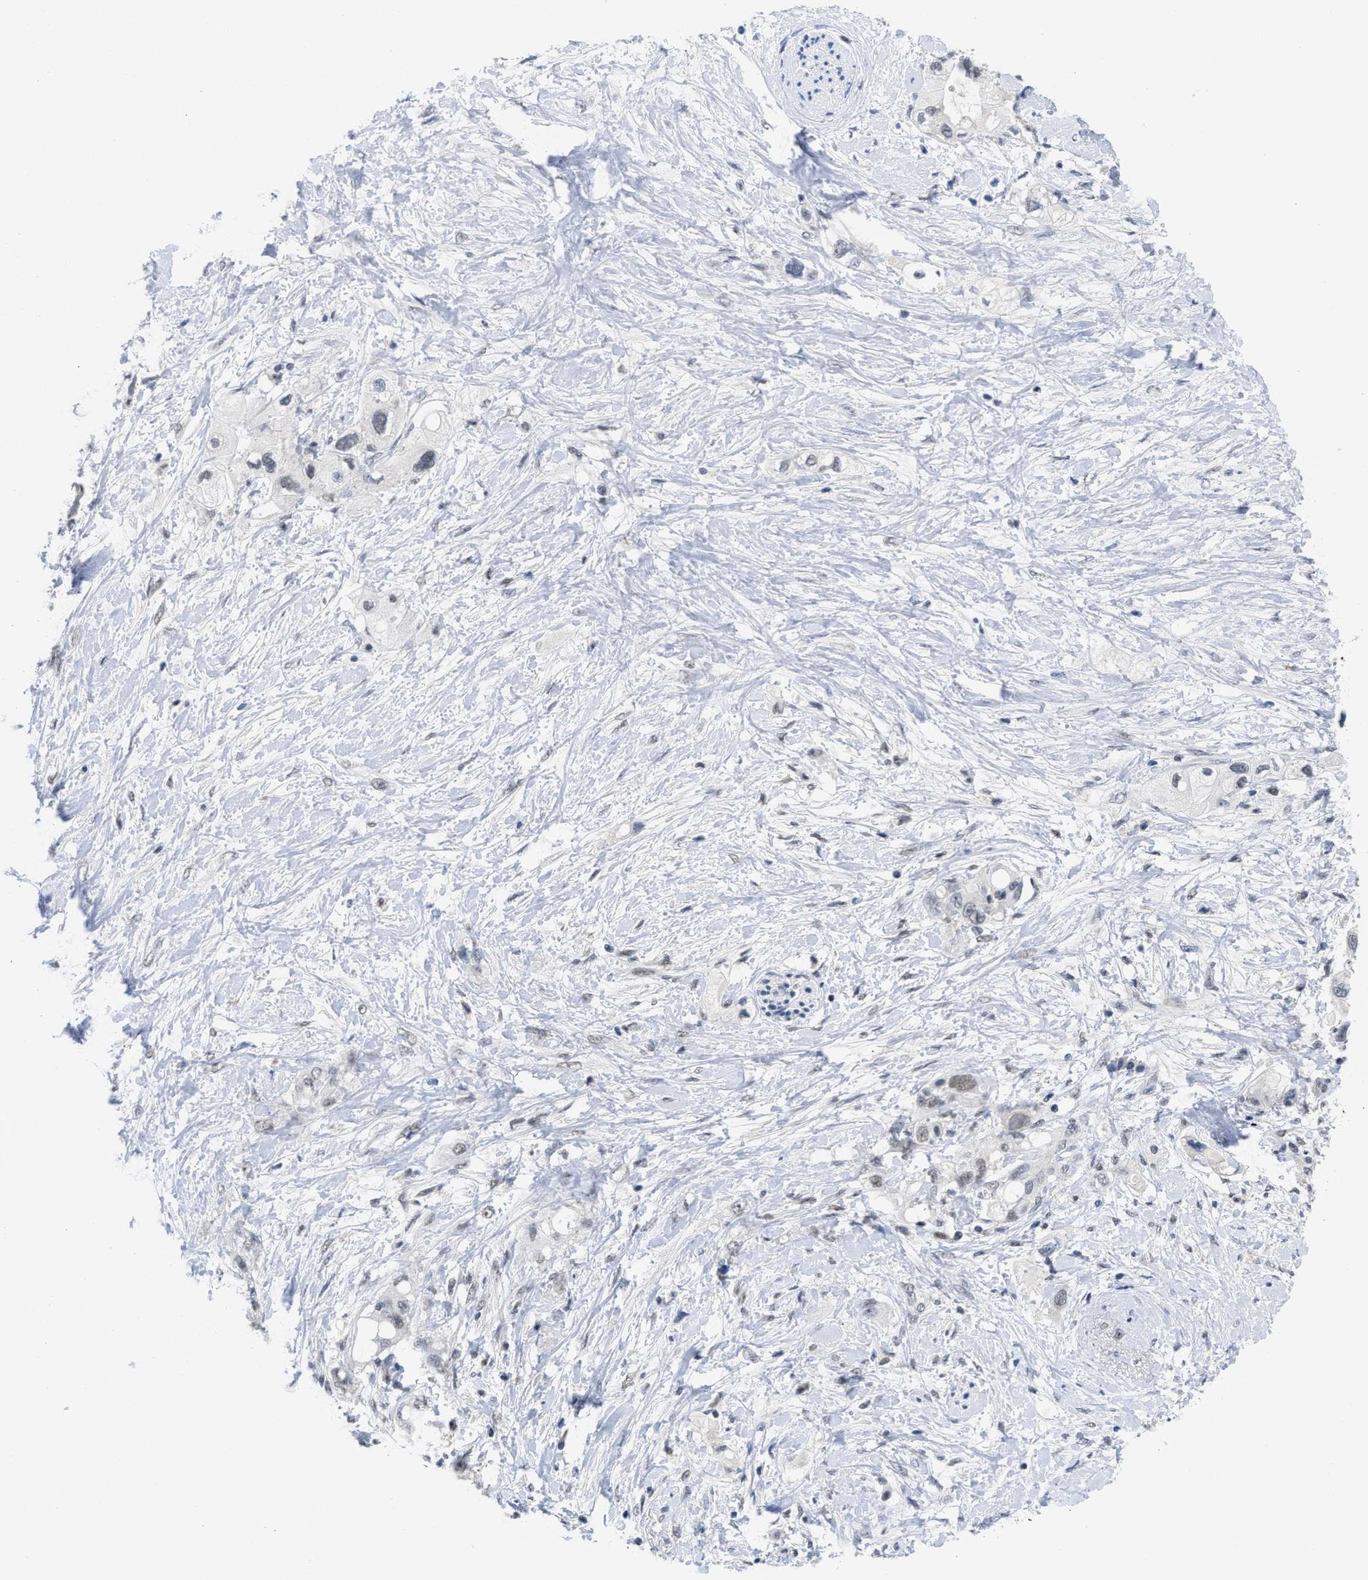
{"staining": {"intensity": "weak", "quantity": "25%-75%", "location": "nuclear"}, "tissue": "pancreatic cancer", "cell_type": "Tumor cells", "image_type": "cancer", "snomed": [{"axis": "morphology", "description": "Adenocarcinoma, NOS"}, {"axis": "topography", "description": "Pancreas"}], "caption": "Immunohistochemical staining of human adenocarcinoma (pancreatic) displays low levels of weak nuclear protein expression in approximately 25%-75% of tumor cells.", "gene": "GGNBP2", "patient": {"sex": "female", "age": 56}}